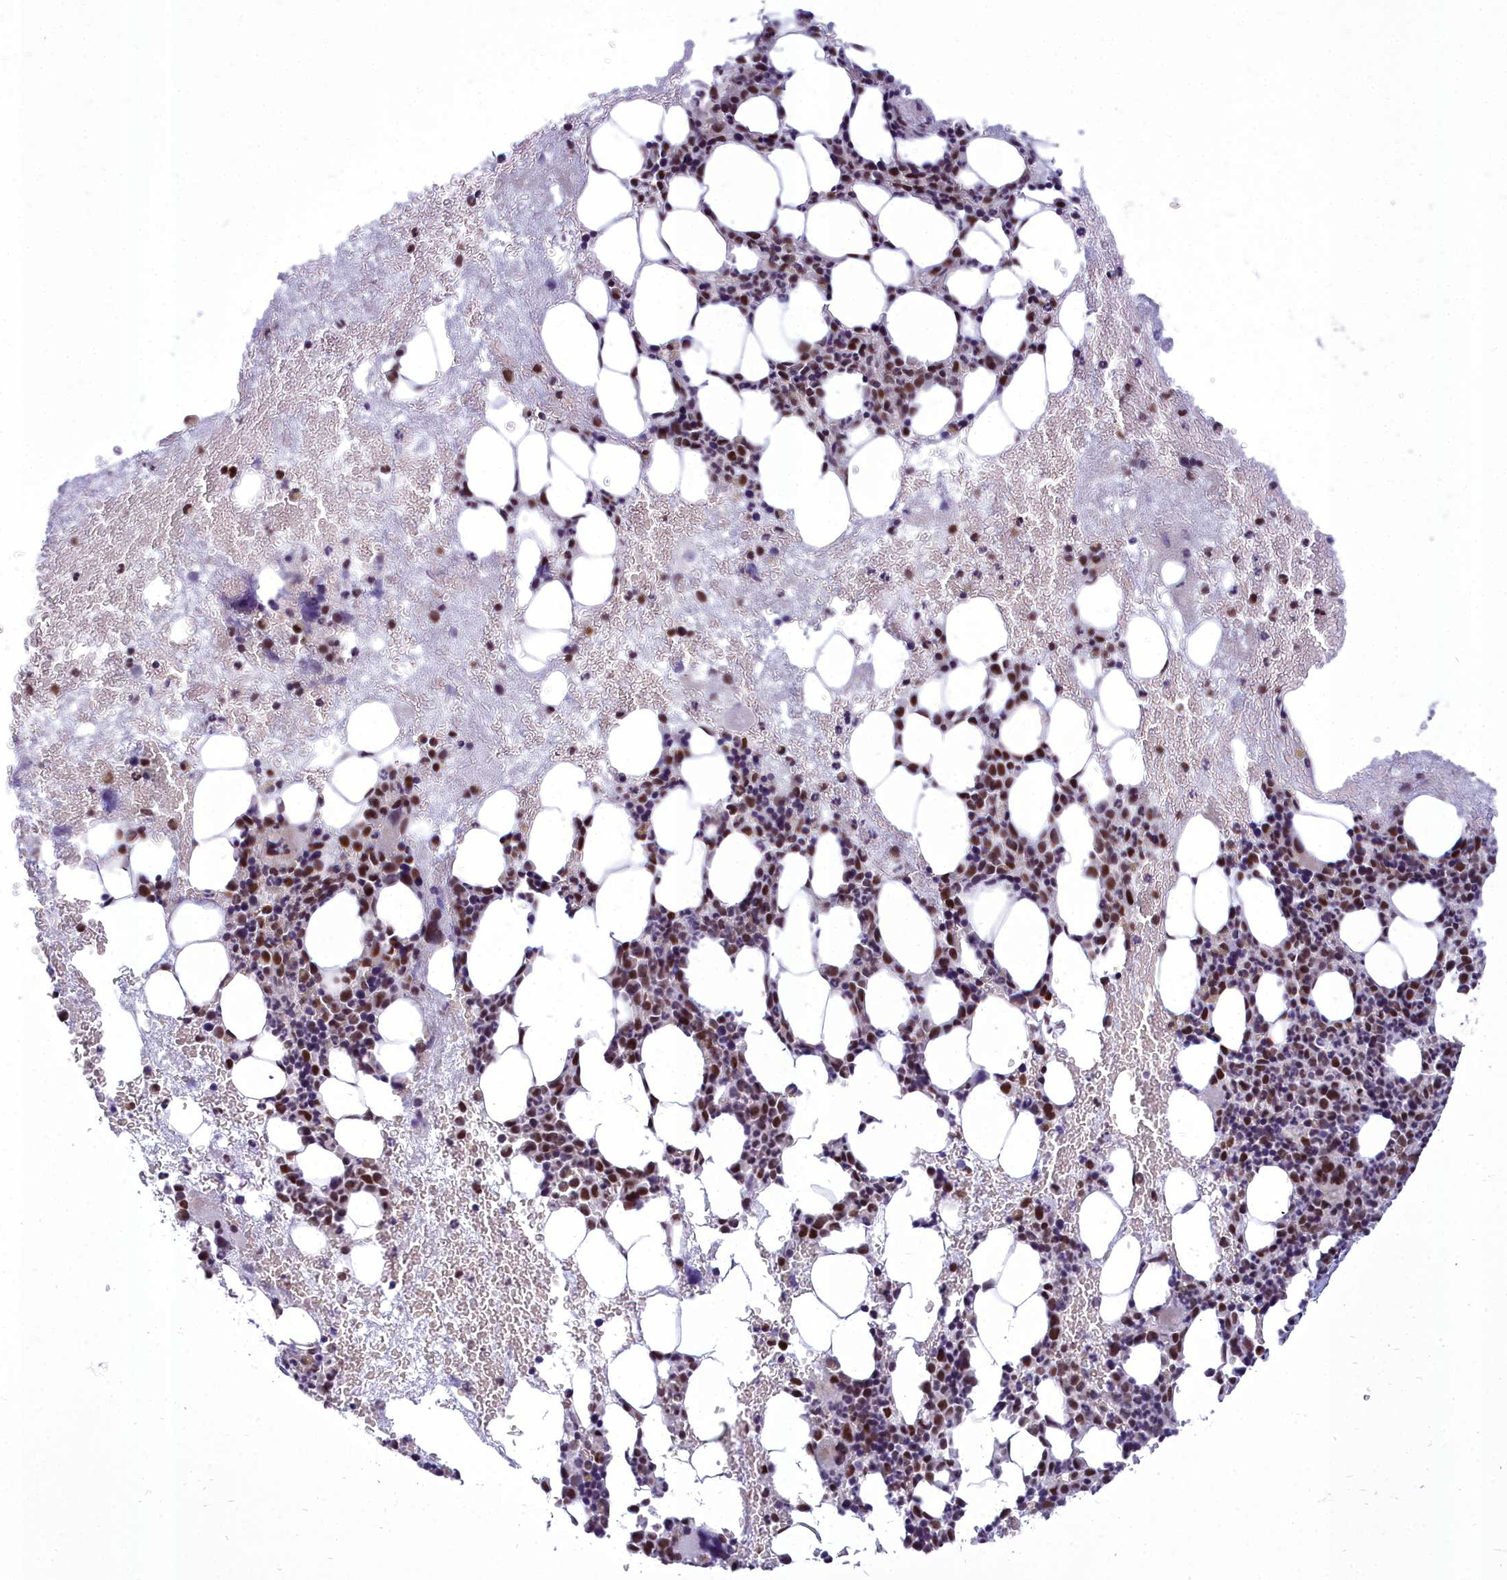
{"staining": {"intensity": "strong", "quantity": "25%-75%", "location": "nuclear"}, "tissue": "bone marrow", "cell_type": "Hematopoietic cells", "image_type": "normal", "snomed": [{"axis": "morphology", "description": "Normal tissue, NOS"}, {"axis": "topography", "description": "Bone marrow"}], "caption": "The immunohistochemical stain shows strong nuclear positivity in hematopoietic cells of normal bone marrow. (IHC, brightfield microscopy, high magnification).", "gene": "CEACAM19", "patient": {"sex": "female", "age": 37}}